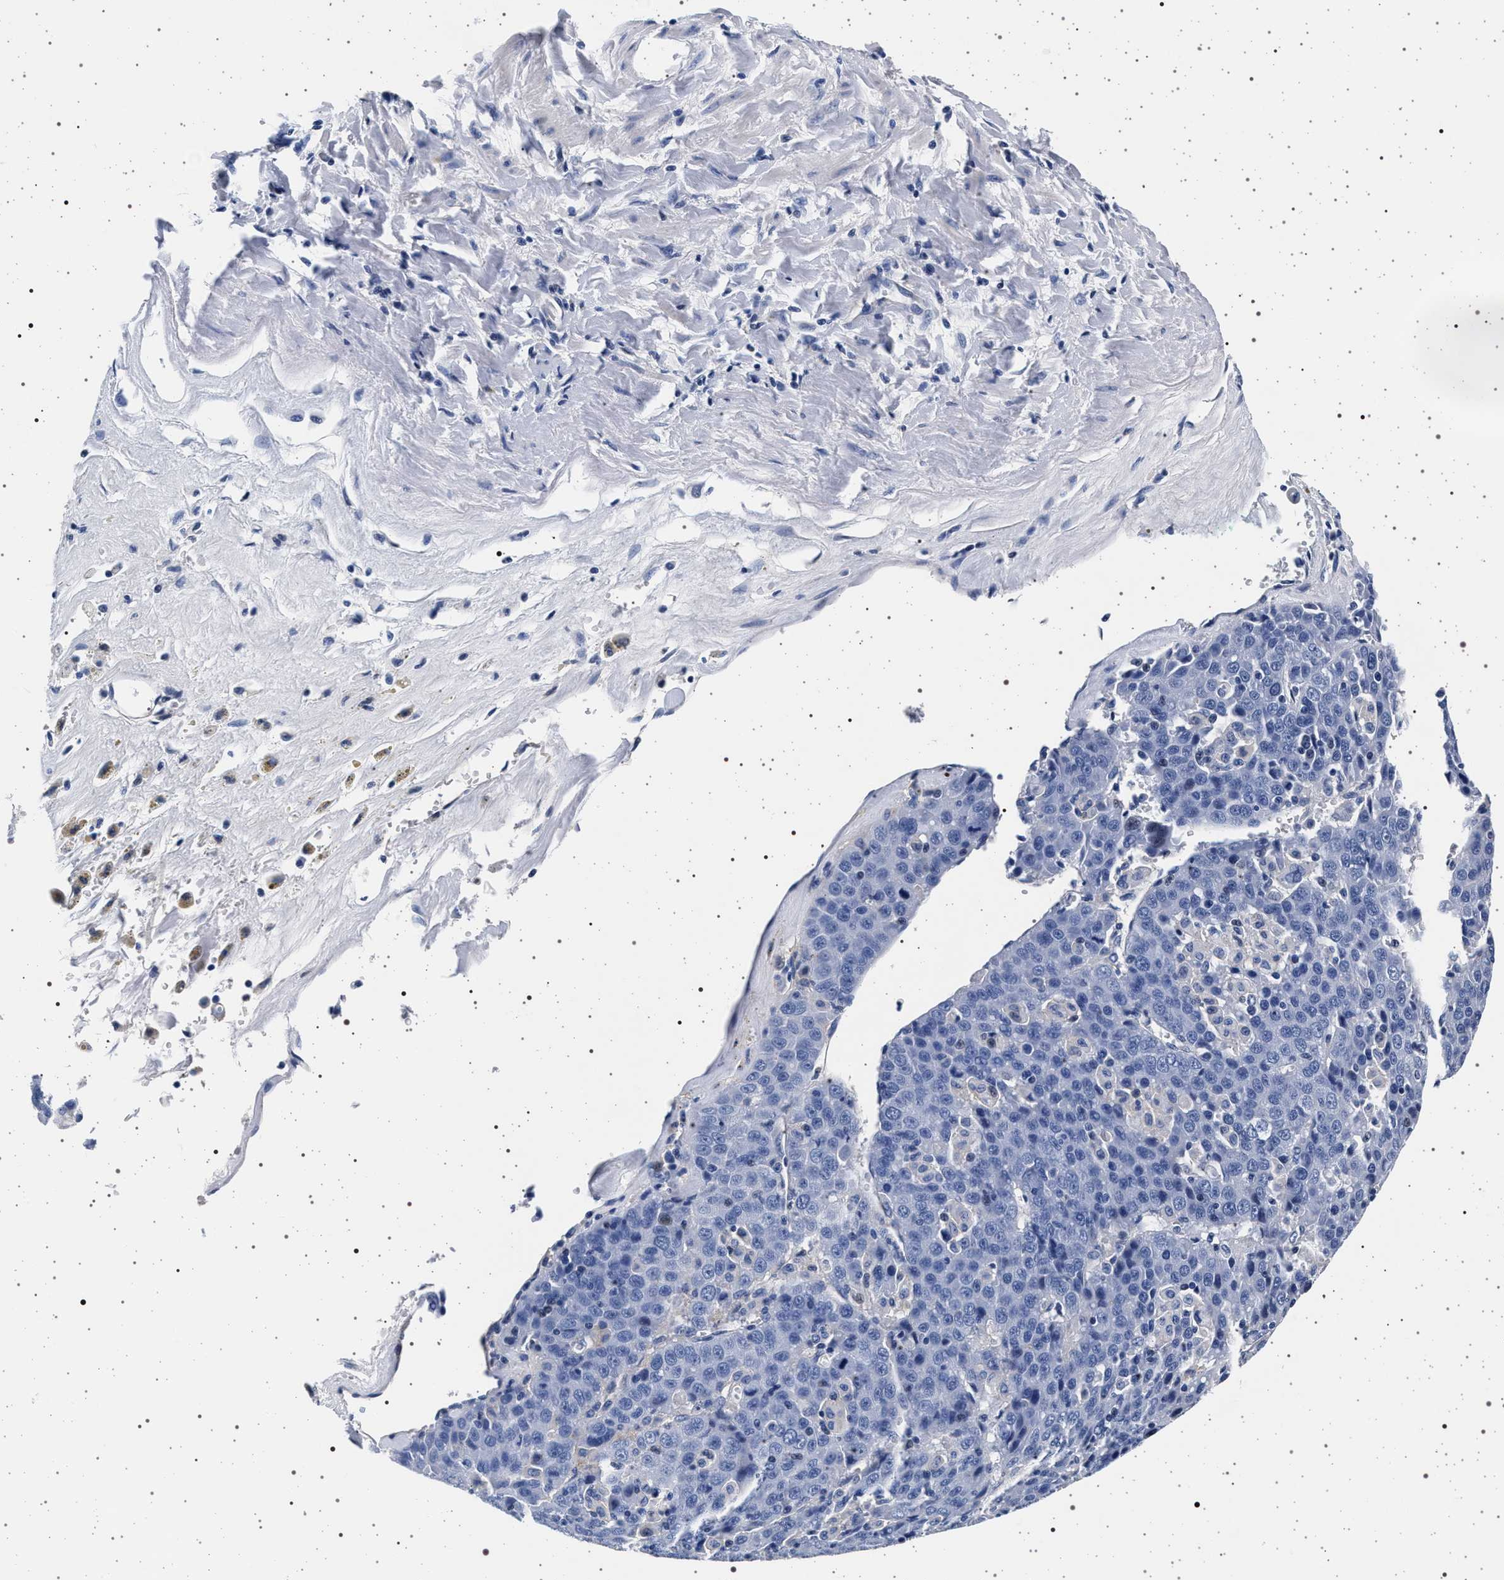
{"staining": {"intensity": "negative", "quantity": "none", "location": "none"}, "tissue": "liver cancer", "cell_type": "Tumor cells", "image_type": "cancer", "snomed": [{"axis": "morphology", "description": "Carcinoma, Hepatocellular, NOS"}, {"axis": "topography", "description": "Liver"}], "caption": "IHC photomicrograph of neoplastic tissue: human hepatocellular carcinoma (liver) stained with DAB (3,3'-diaminobenzidine) demonstrates no significant protein staining in tumor cells. (Immunohistochemistry (ihc), brightfield microscopy, high magnification).", "gene": "SLC9A1", "patient": {"sex": "female", "age": 53}}